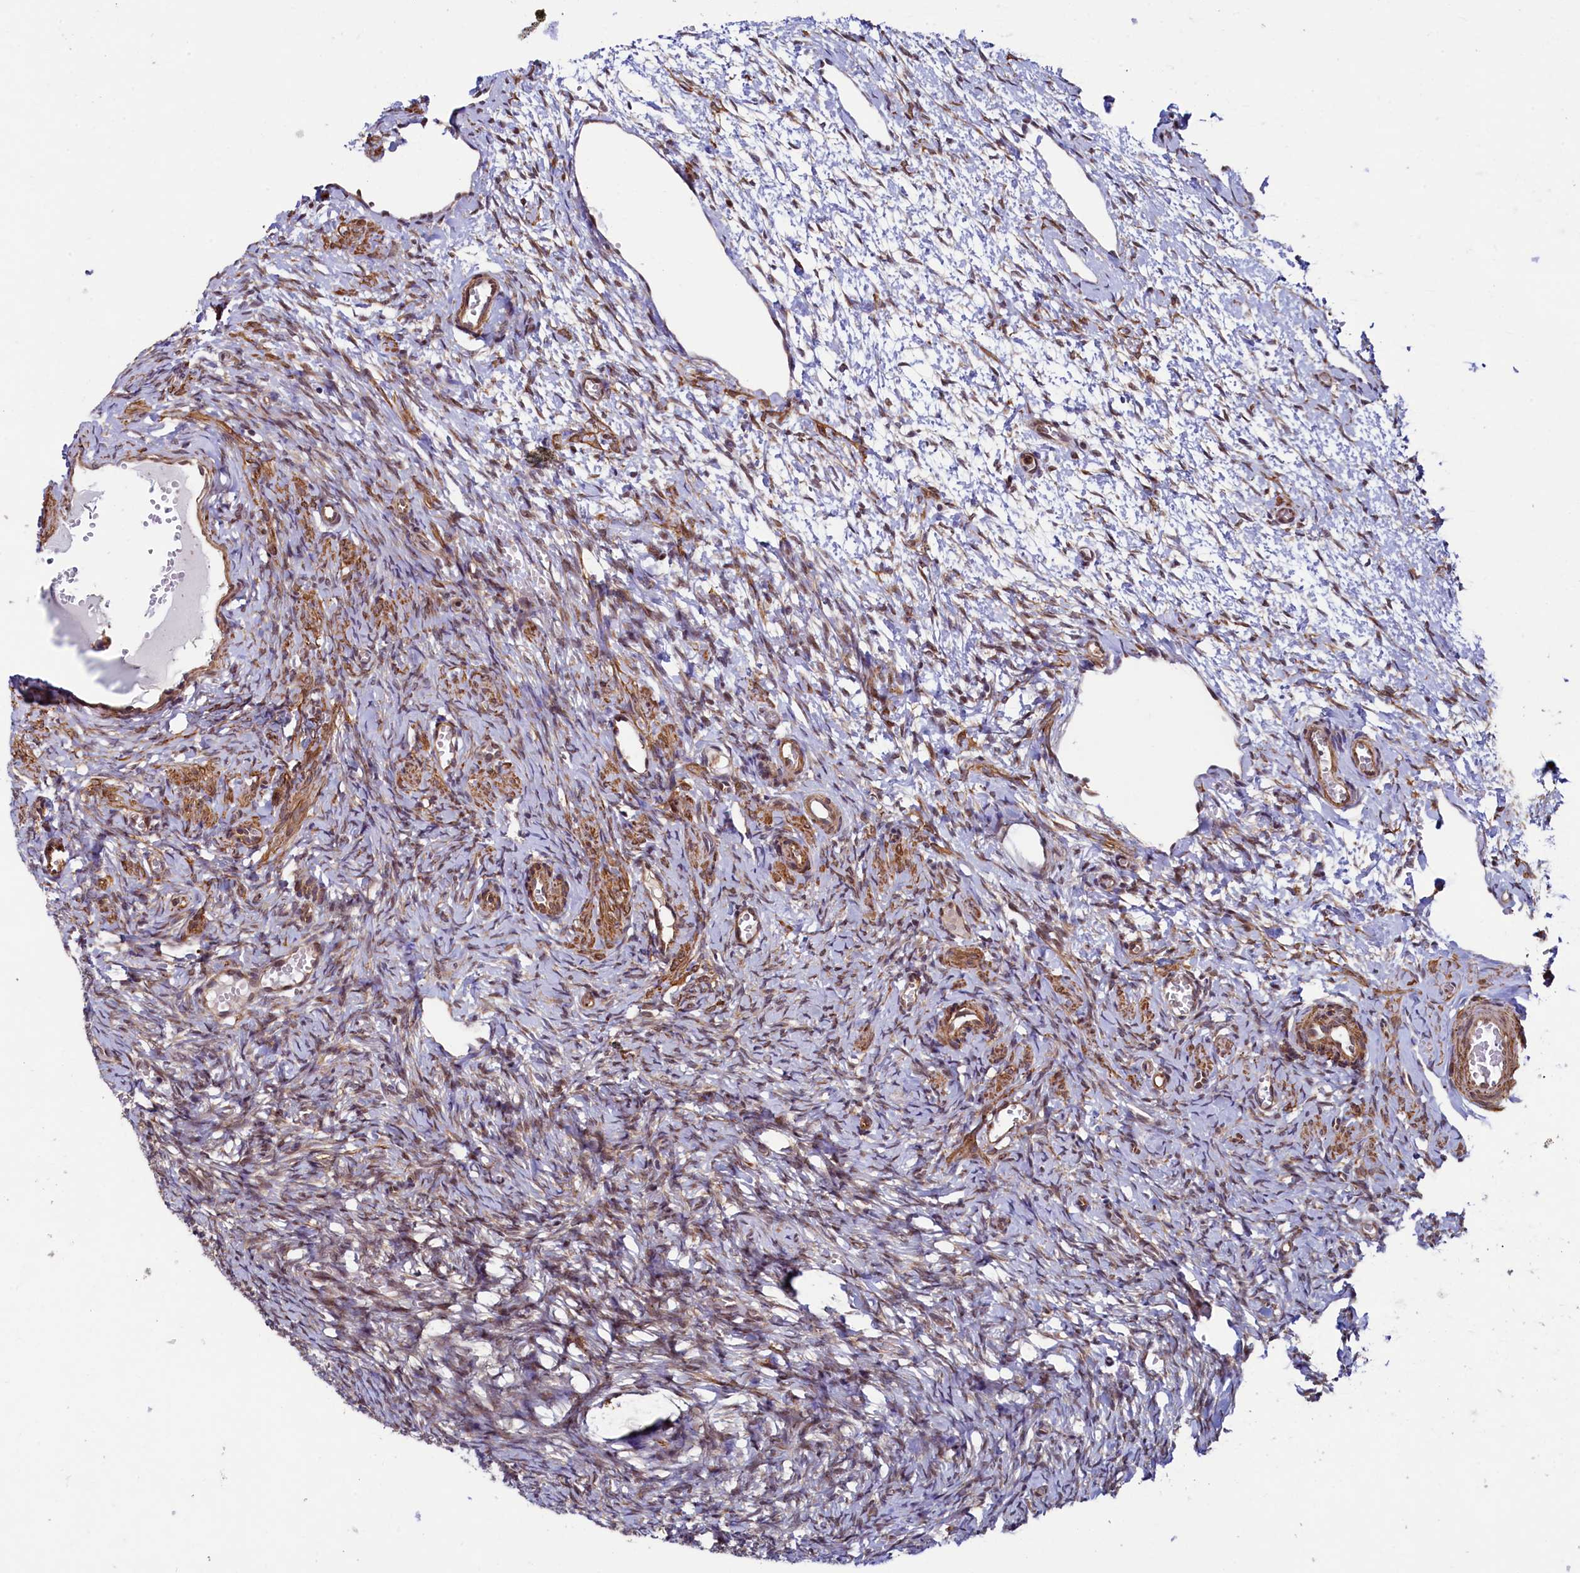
{"staining": {"intensity": "weak", "quantity": "25%-75%", "location": "cytoplasmic/membranous,nuclear"}, "tissue": "ovary", "cell_type": "Ovarian stroma cells", "image_type": "normal", "snomed": [{"axis": "morphology", "description": "Adenocarcinoma, NOS"}, {"axis": "topography", "description": "Endometrium"}], "caption": "Weak cytoplasmic/membranous,nuclear protein positivity is seen in about 25%-75% of ovarian stroma cells in ovary. (brown staining indicates protein expression, while blue staining denotes nuclei).", "gene": "LEO1", "patient": {"sex": "female", "age": 32}}